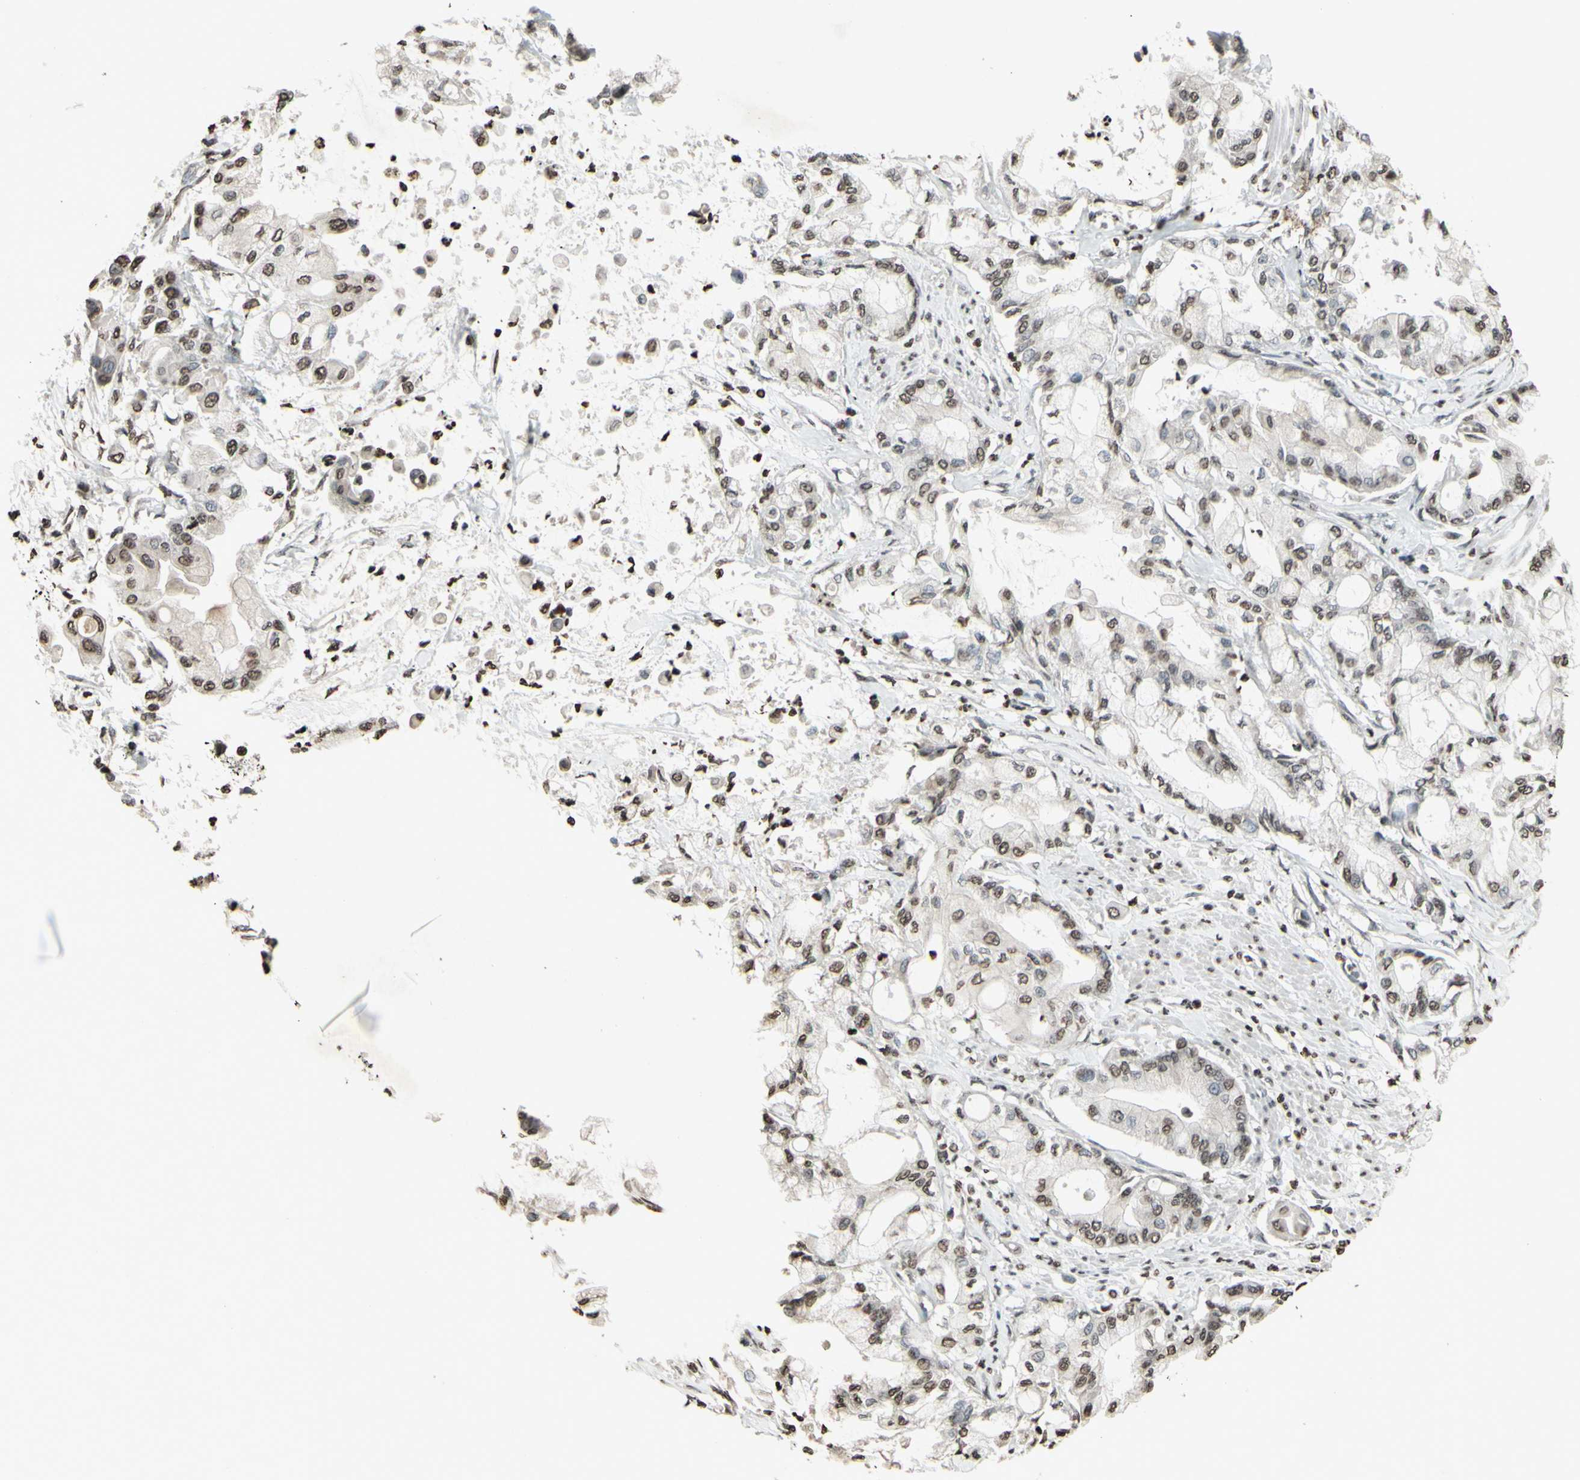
{"staining": {"intensity": "weak", "quantity": "25%-75%", "location": "cytoplasmic/membranous,nuclear"}, "tissue": "pancreatic cancer", "cell_type": "Tumor cells", "image_type": "cancer", "snomed": [{"axis": "morphology", "description": "Adenocarcinoma, NOS"}, {"axis": "morphology", "description": "Adenocarcinoma, metastatic, NOS"}, {"axis": "topography", "description": "Lymph node"}, {"axis": "topography", "description": "Pancreas"}, {"axis": "topography", "description": "Duodenum"}], "caption": "An immunohistochemistry (IHC) photomicrograph of tumor tissue is shown. Protein staining in brown labels weak cytoplasmic/membranous and nuclear positivity in metastatic adenocarcinoma (pancreatic) within tumor cells.", "gene": "CD79B", "patient": {"sex": "female", "age": 64}}